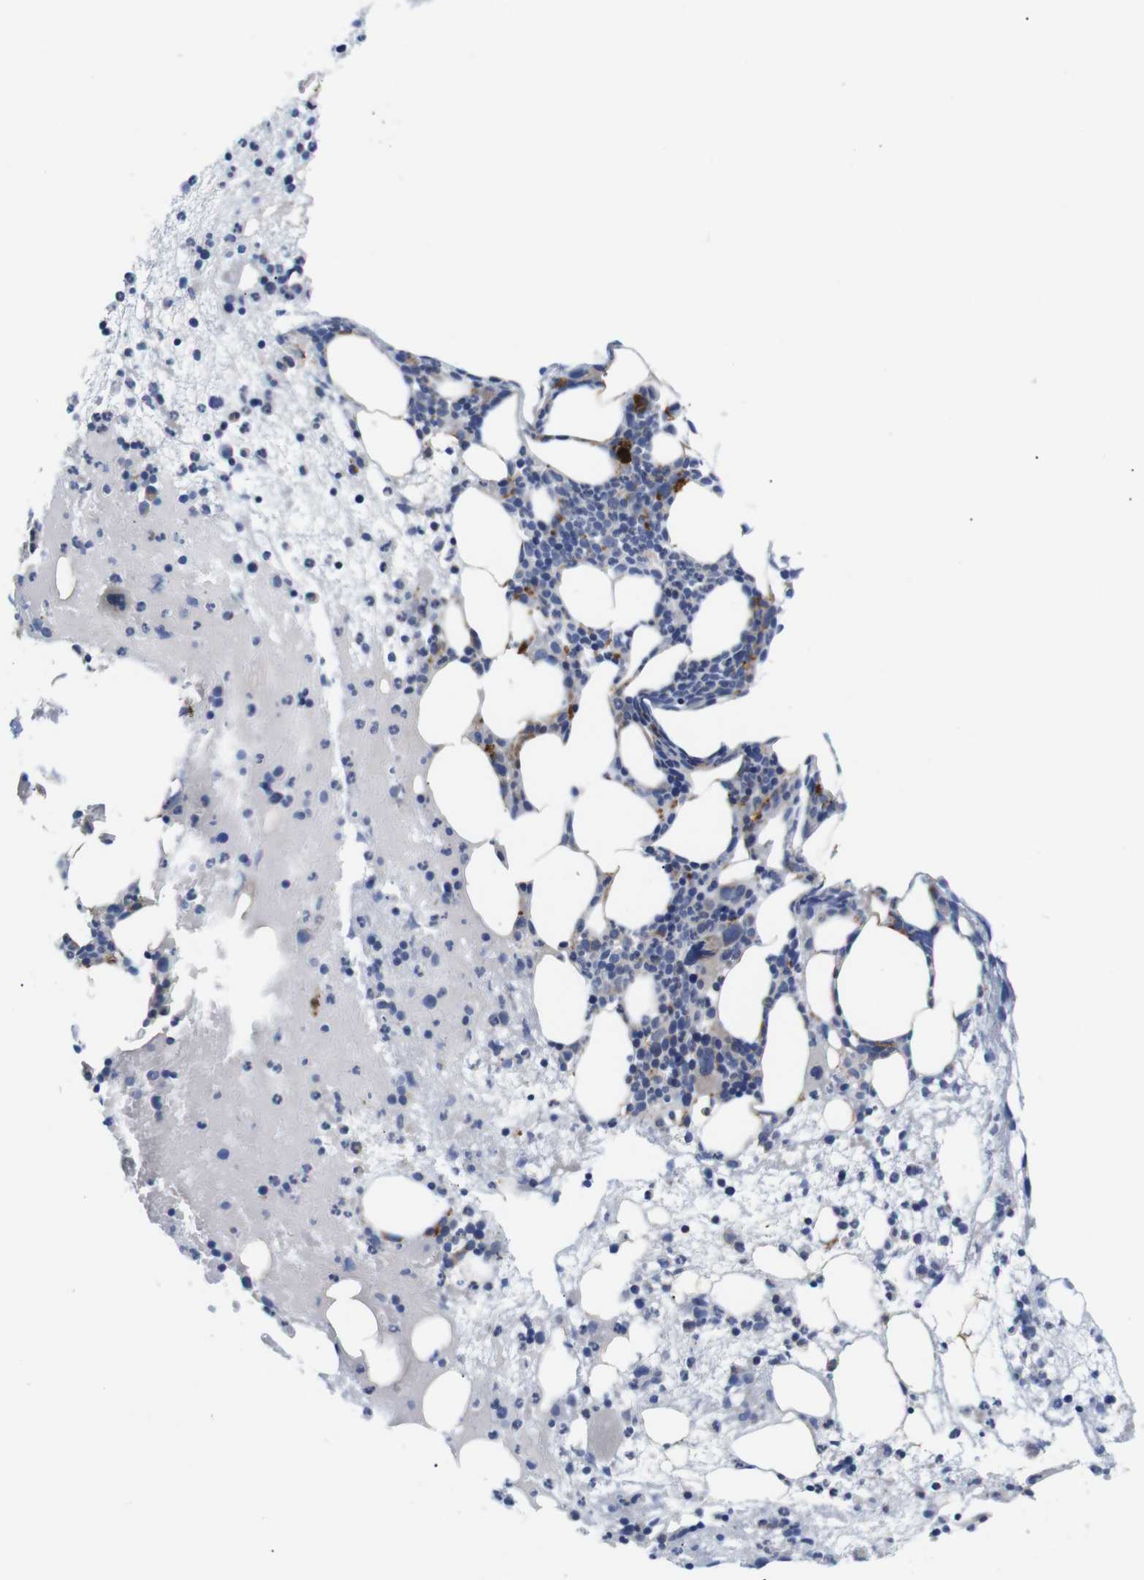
{"staining": {"intensity": "weak", "quantity": "<25%", "location": "cytoplasmic/membranous"}, "tissue": "bone marrow", "cell_type": "Hematopoietic cells", "image_type": "normal", "snomed": [{"axis": "morphology", "description": "Normal tissue, NOS"}, {"axis": "morphology", "description": "Inflammation, NOS"}, {"axis": "topography", "description": "Bone marrow"}], "caption": "Photomicrograph shows no significant protein staining in hematopoietic cells of unremarkable bone marrow. The staining was performed using DAB to visualize the protein expression in brown, while the nuclei were stained in blue with hematoxylin (Magnification: 20x).", "gene": "LRRC55", "patient": {"sex": "female", "age": 79}}